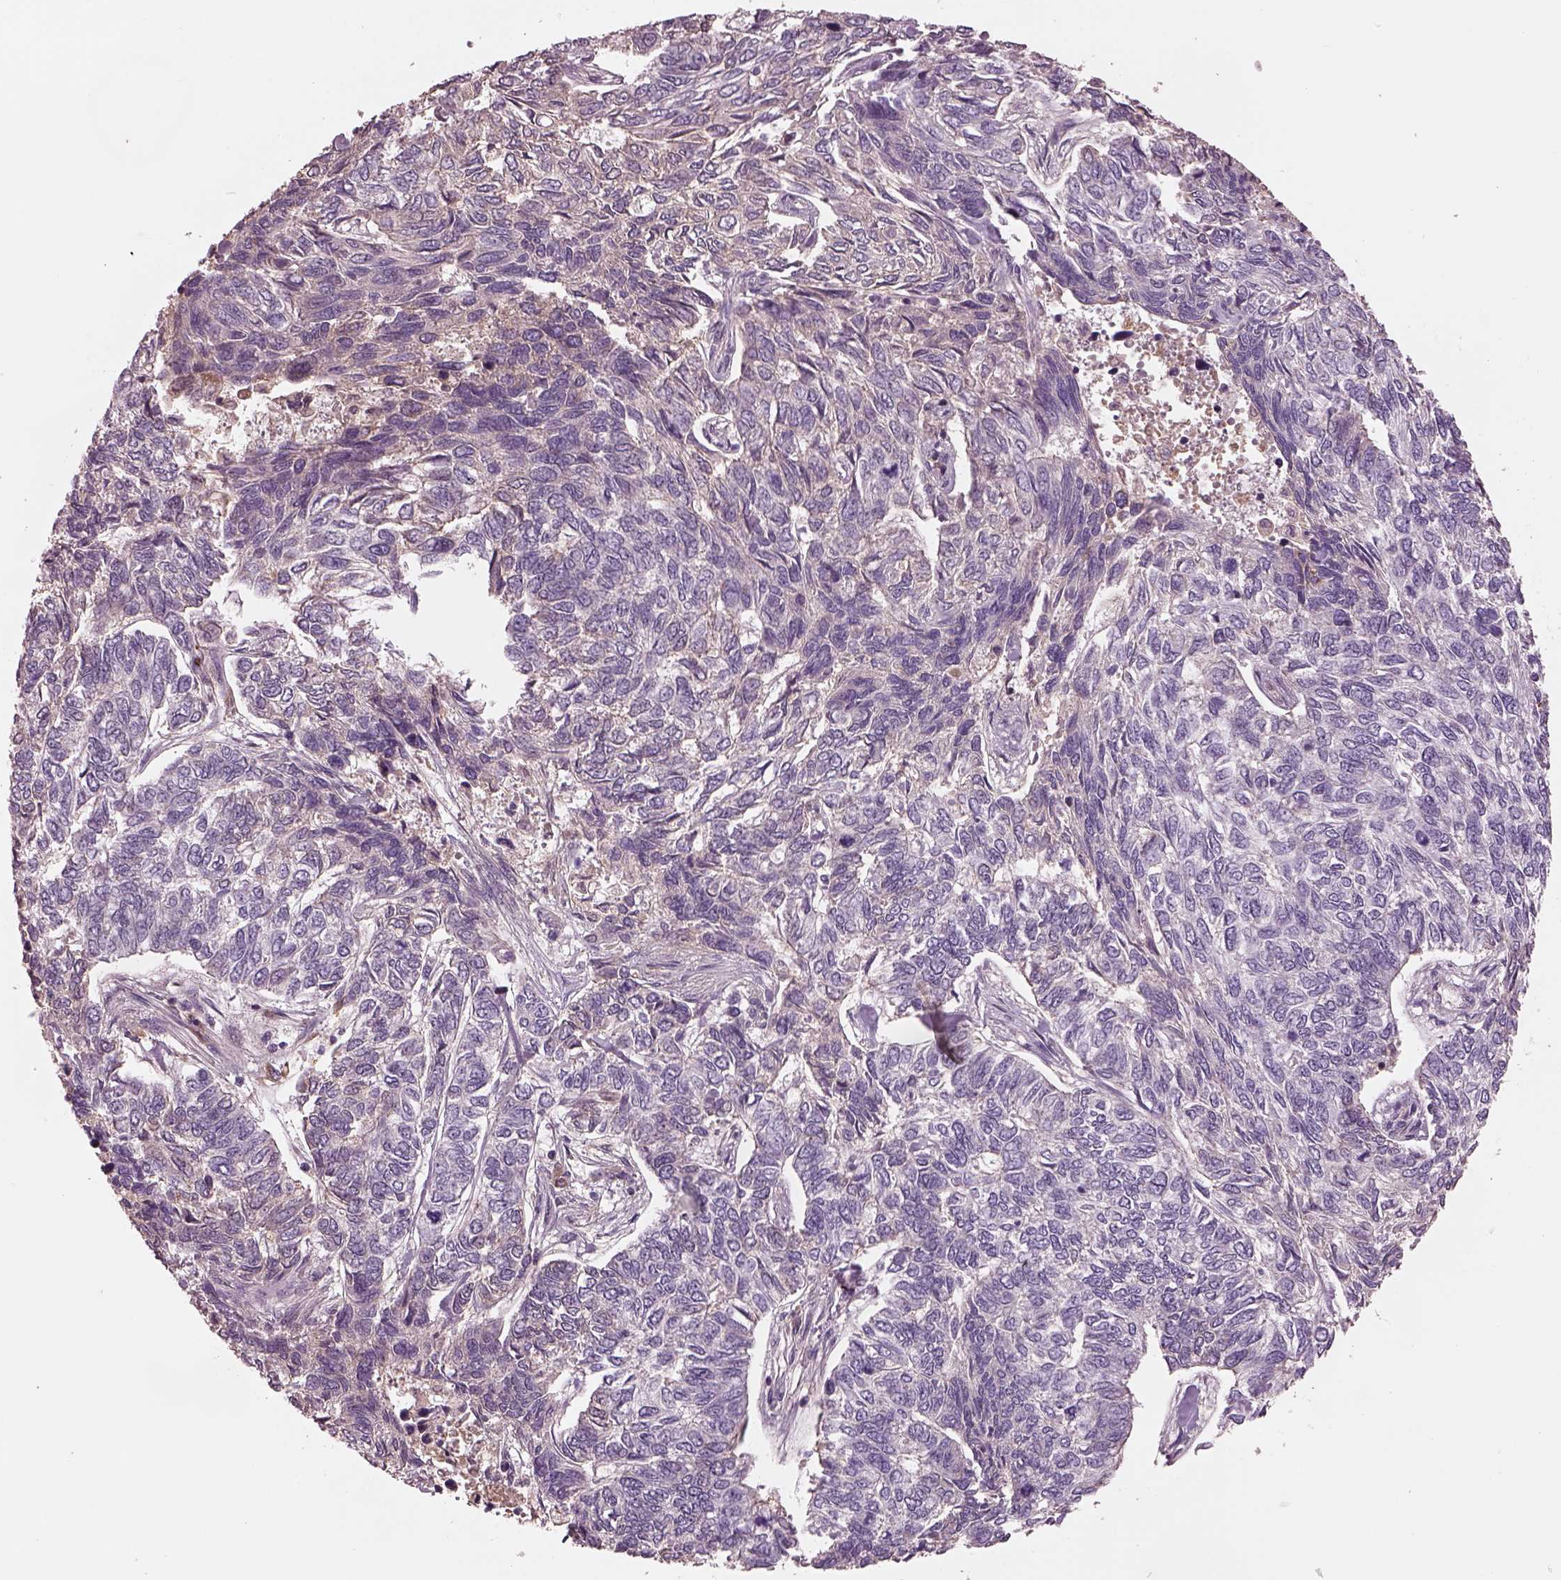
{"staining": {"intensity": "negative", "quantity": "none", "location": "none"}, "tissue": "skin cancer", "cell_type": "Tumor cells", "image_type": "cancer", "snomed": [{"axis": "morphology", "description": "Basal cell carcinoma"}, {"axis": "topography", "description": "Skin"}], "caption": "Immunohistochemistry (IHC) of skin basal cell carcinoma exhibits no expression in tumor cells. The staining was performed using DAB (3,3'-diaminobenzidine) to visualize the protein expression in brown, while the nuclei were stained in blue with hematoxylin (Magnification: 20x).", "gene": "PTX4", "patient": {"sex": "female", "age": 65}}